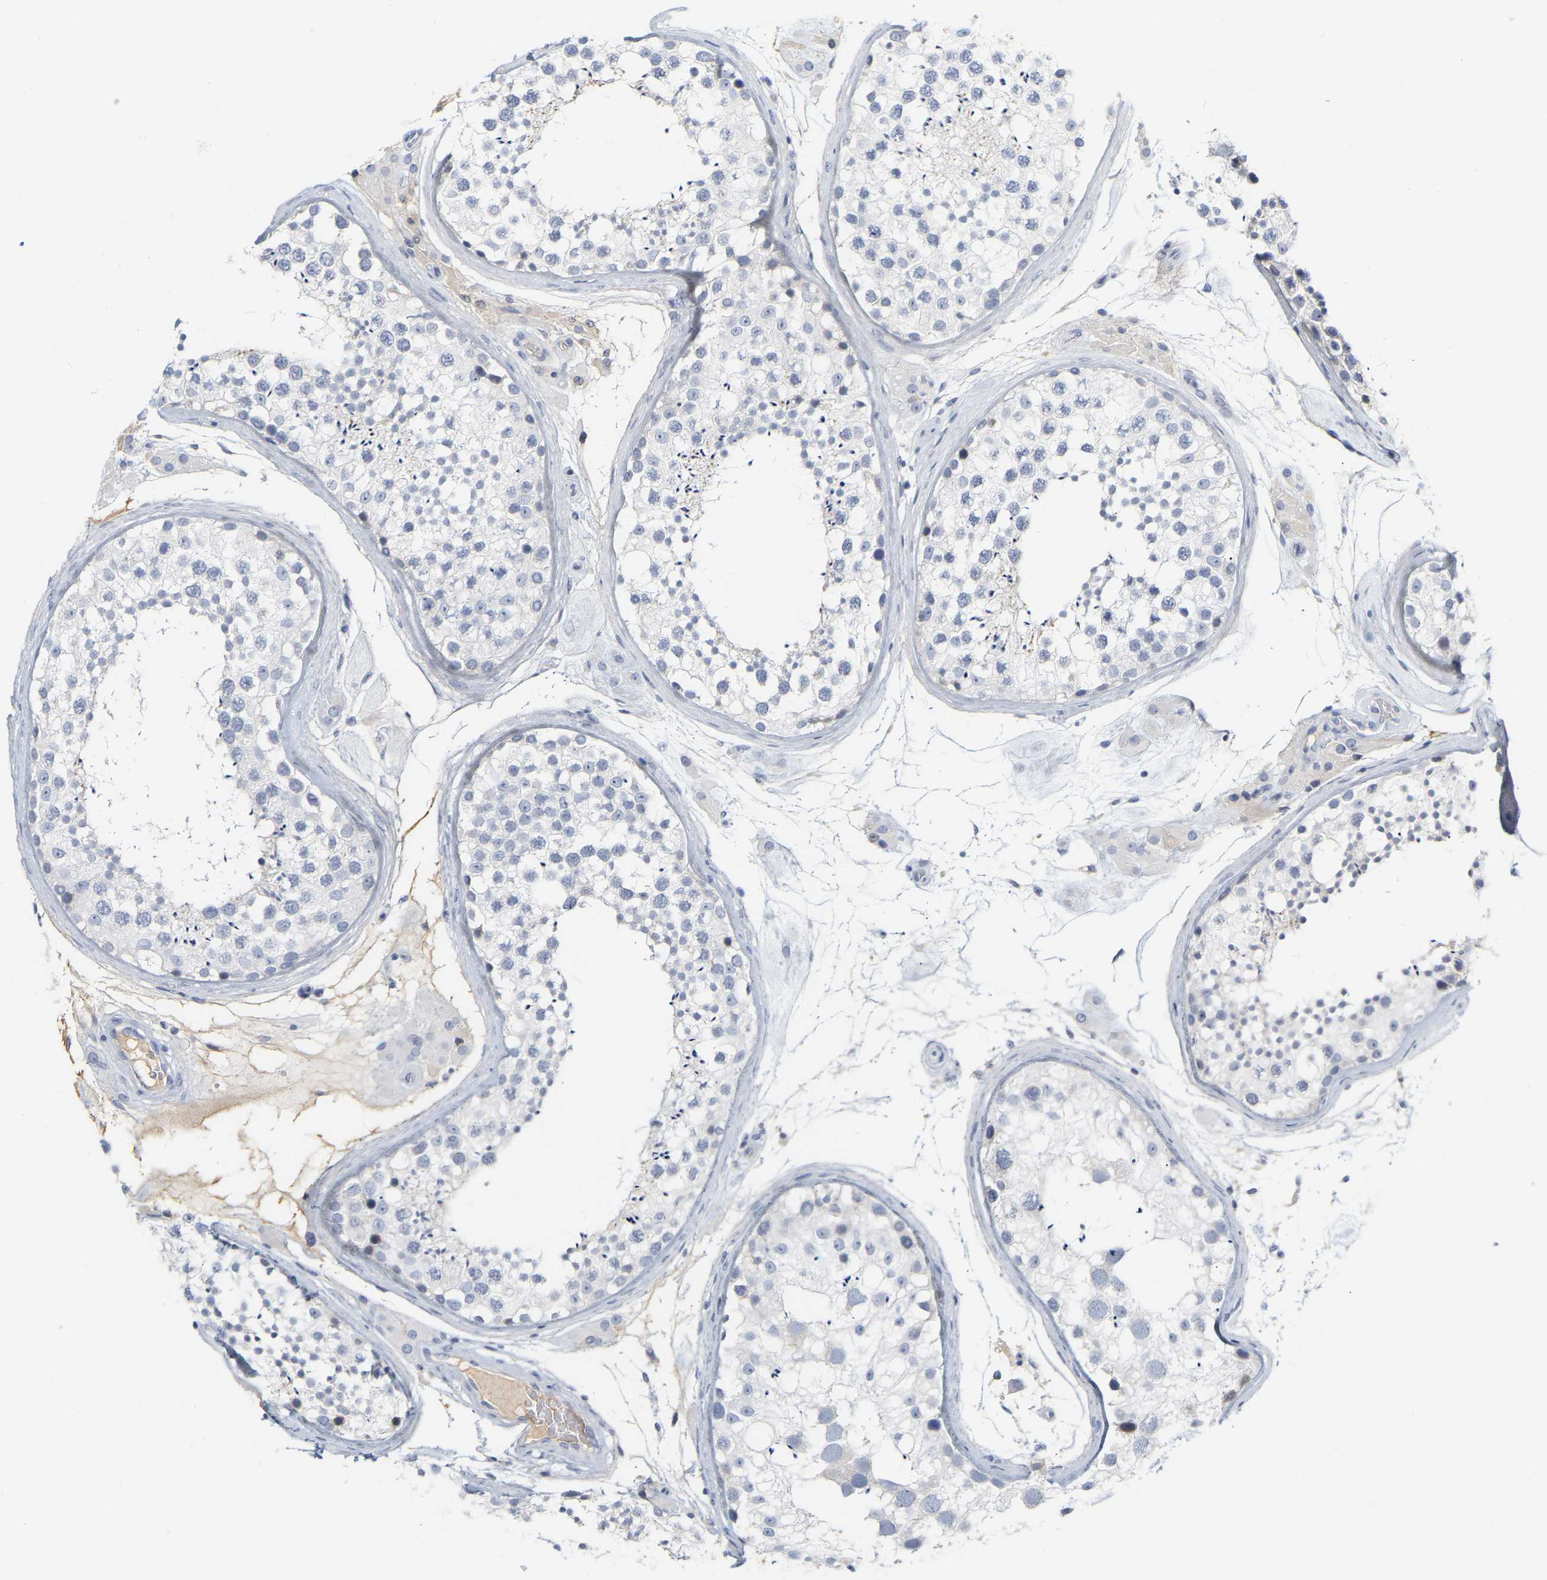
{"staining": {"intensity": "negative", "quantity": "none", "location": "none"}, "tissue": "testis", "cell_type": "Cells in seminiferous ducts", "image_type": "normal", "snomed": [{"axis": "morphology", "description": "Normal tissue, NOS"}, {"axis": "topography", "description": "Testis"}], "caption": "This is an immunohistochemistry (IHC) image of unremarkable testis. There is no positivity in cells in seminiferous ducts.", "gene": "GNAS", "patient": {"sex": "male", "age": 46}}